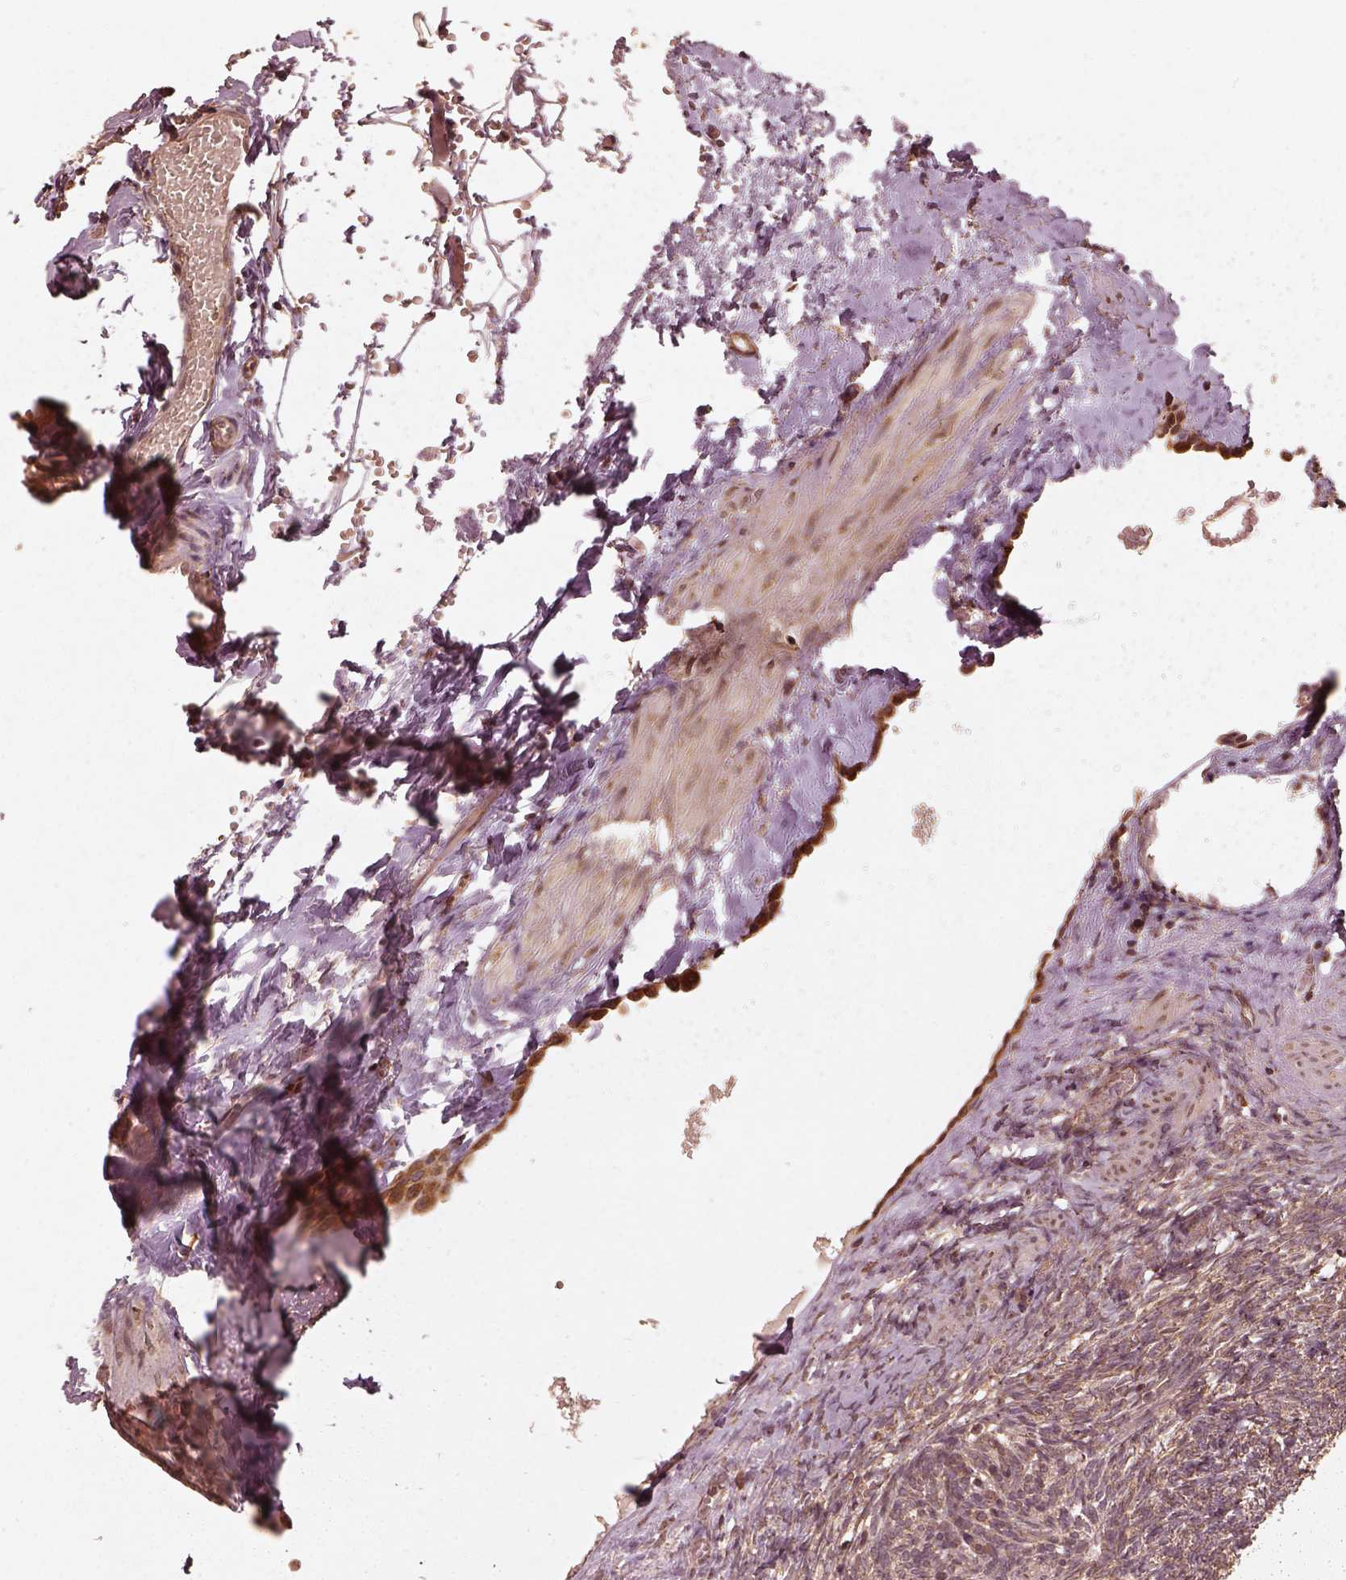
{"staining": {"intensity": "strong", "quantity": ">75%", "location": "cytoplasmic/membranous"}, "tissue": "ovary", "cell_type": "Follicle cells", "image_type": "normal", "snomed": [{"axis": "morphology", "description": "Normal tissue, NOS"}, {"axis": "topography", "description": "Ovary"}], "caption": "Immunohistochemical staining of unremarkable human ovary reveals high levels of strong cytoplasmic/membranous positivity in approximately >75% of follicle cells. (DAB IHC, brown staining for protein, blue staining for nuclei).", "gene": "DNAJC25", "patient": {"sex": "female", "age": 46}}